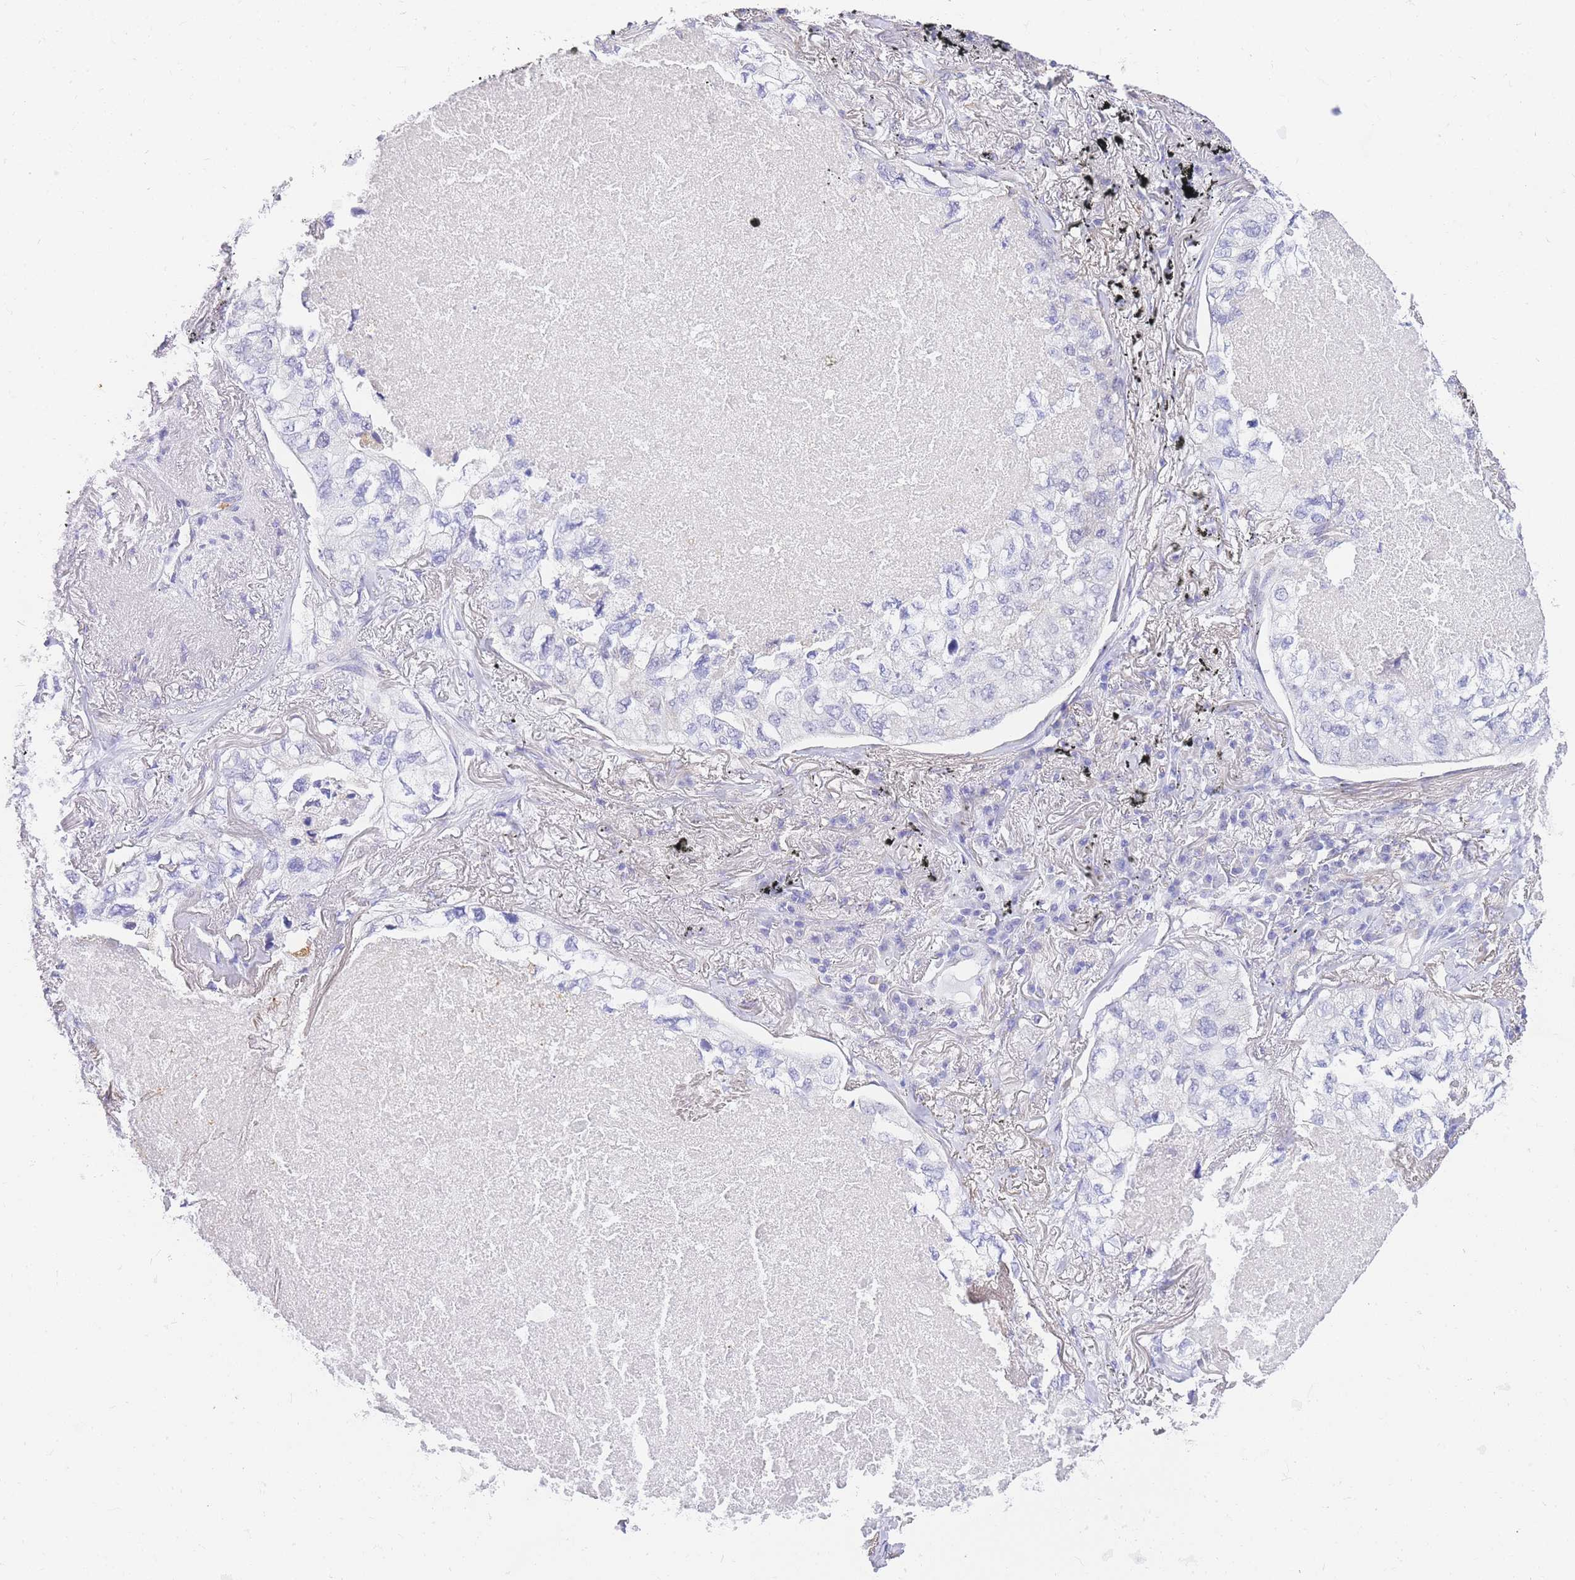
{"staining": {"intensity": "negative", "quantity": "none", "location": "none"}, "tissue": "lung cancer", "cell_type": "Tumor cells", "image_type": "cancer", "snomed": [{"axis": "morphology", "description": "Adenocarcinoma, NOS"}, {"axis": "topography", "description": "Lung"}], "caption": "Image shows no significant protein staining in tumor cells of lung cancer (adenocarcinoma).", "gene": "SRSF12", "patient": {"sex": "male", "age": 65}}